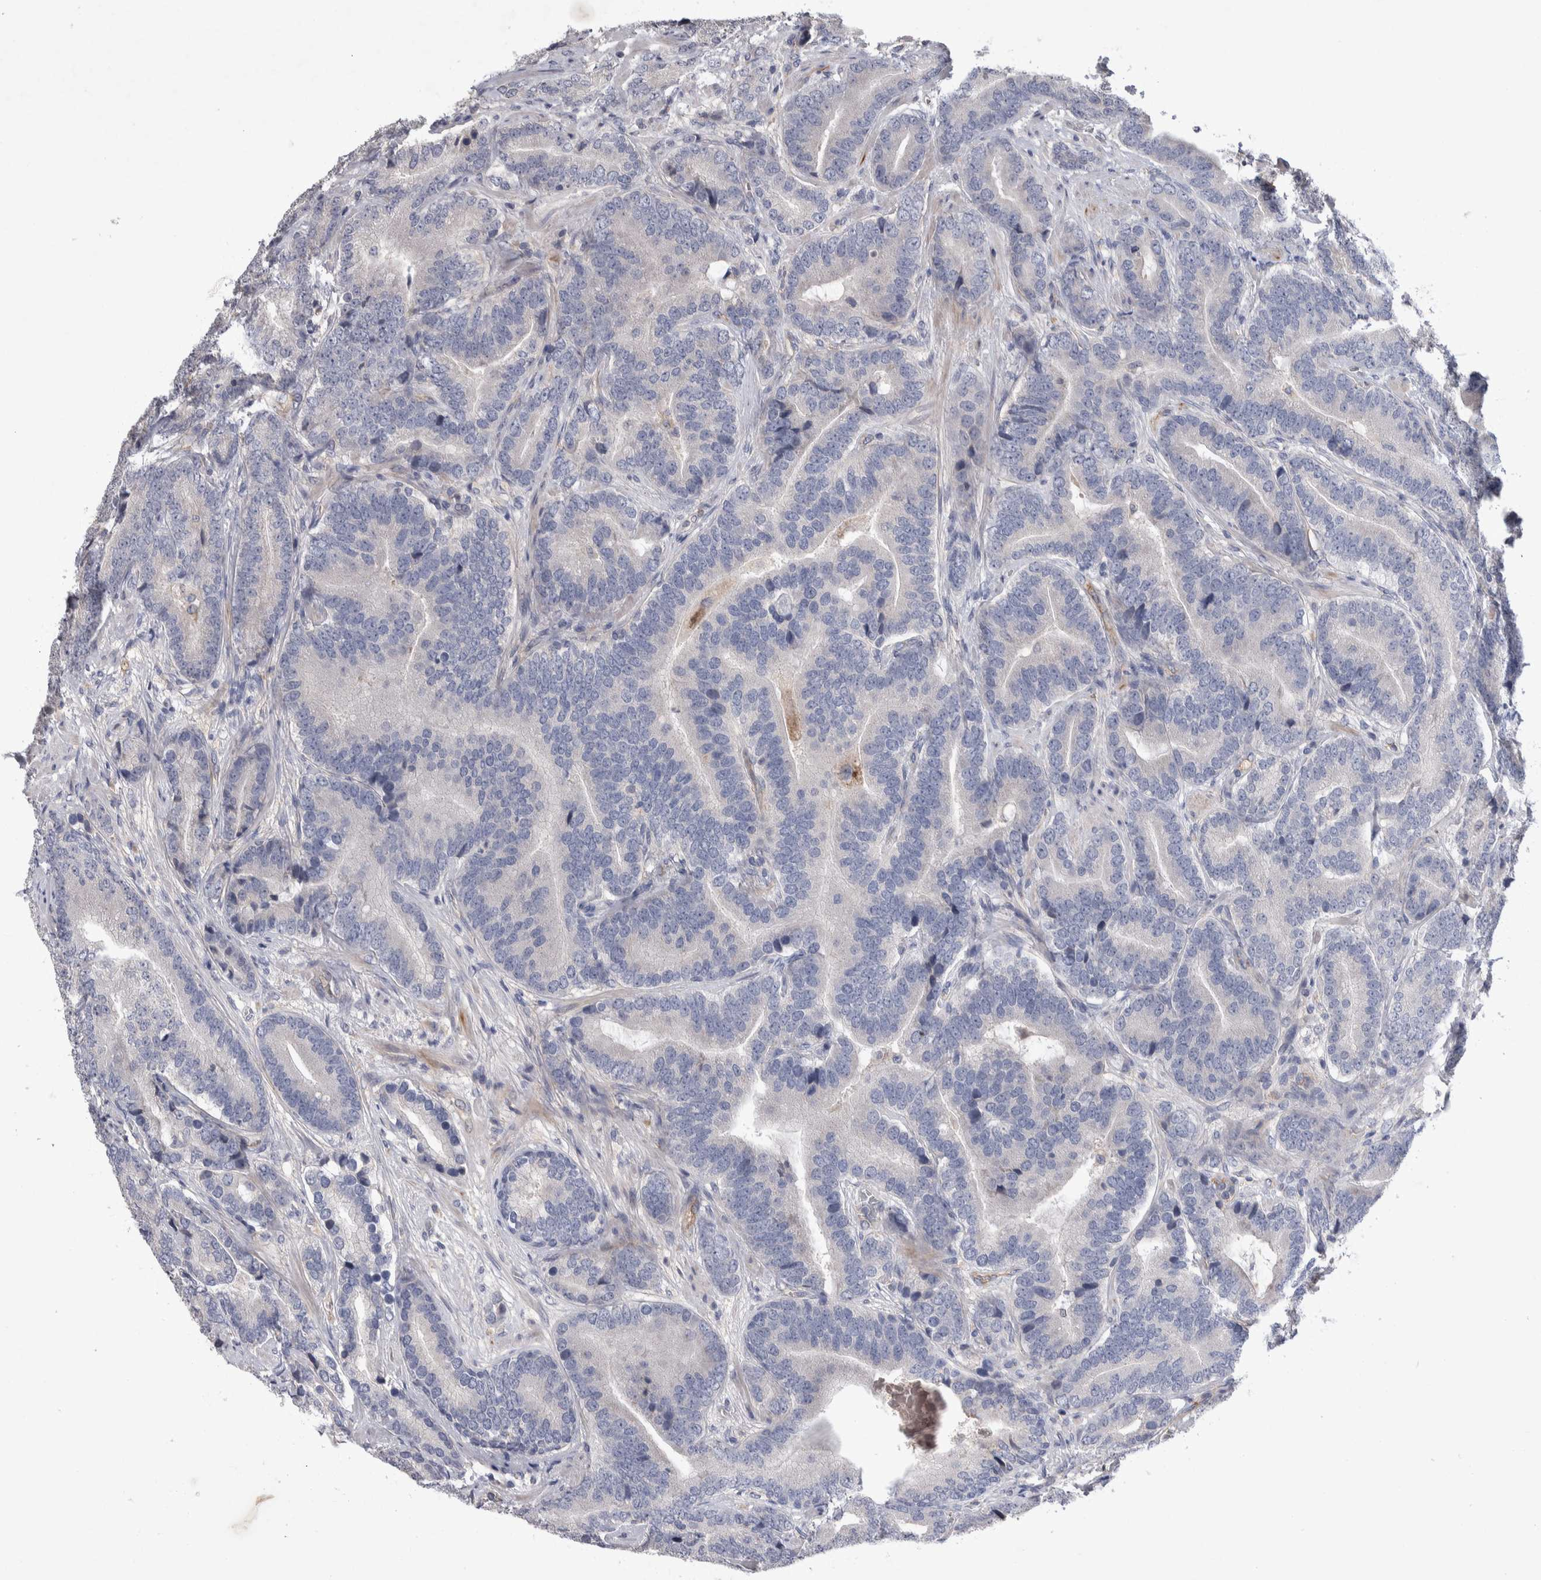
{"staining": {"intensity": "negative", "quantity": "none", "location": "none"}, "tissue": "prostate cancer", "cell_type": "Tumor cells", "image_type": "cancer", "snomed": [{"axis": "morphology", "description": "Adenocarcinoma, High grade"}, {"axis": "topography", "description": "Prostate"}], "caption": "High power microscopy image of an IHC micrograph of high-grade adenocarcinoma (prostate), revealing no significant positivity in tumor cells.", "gene": "CEP131", "patient": {"sex": "male", "age": 55}}